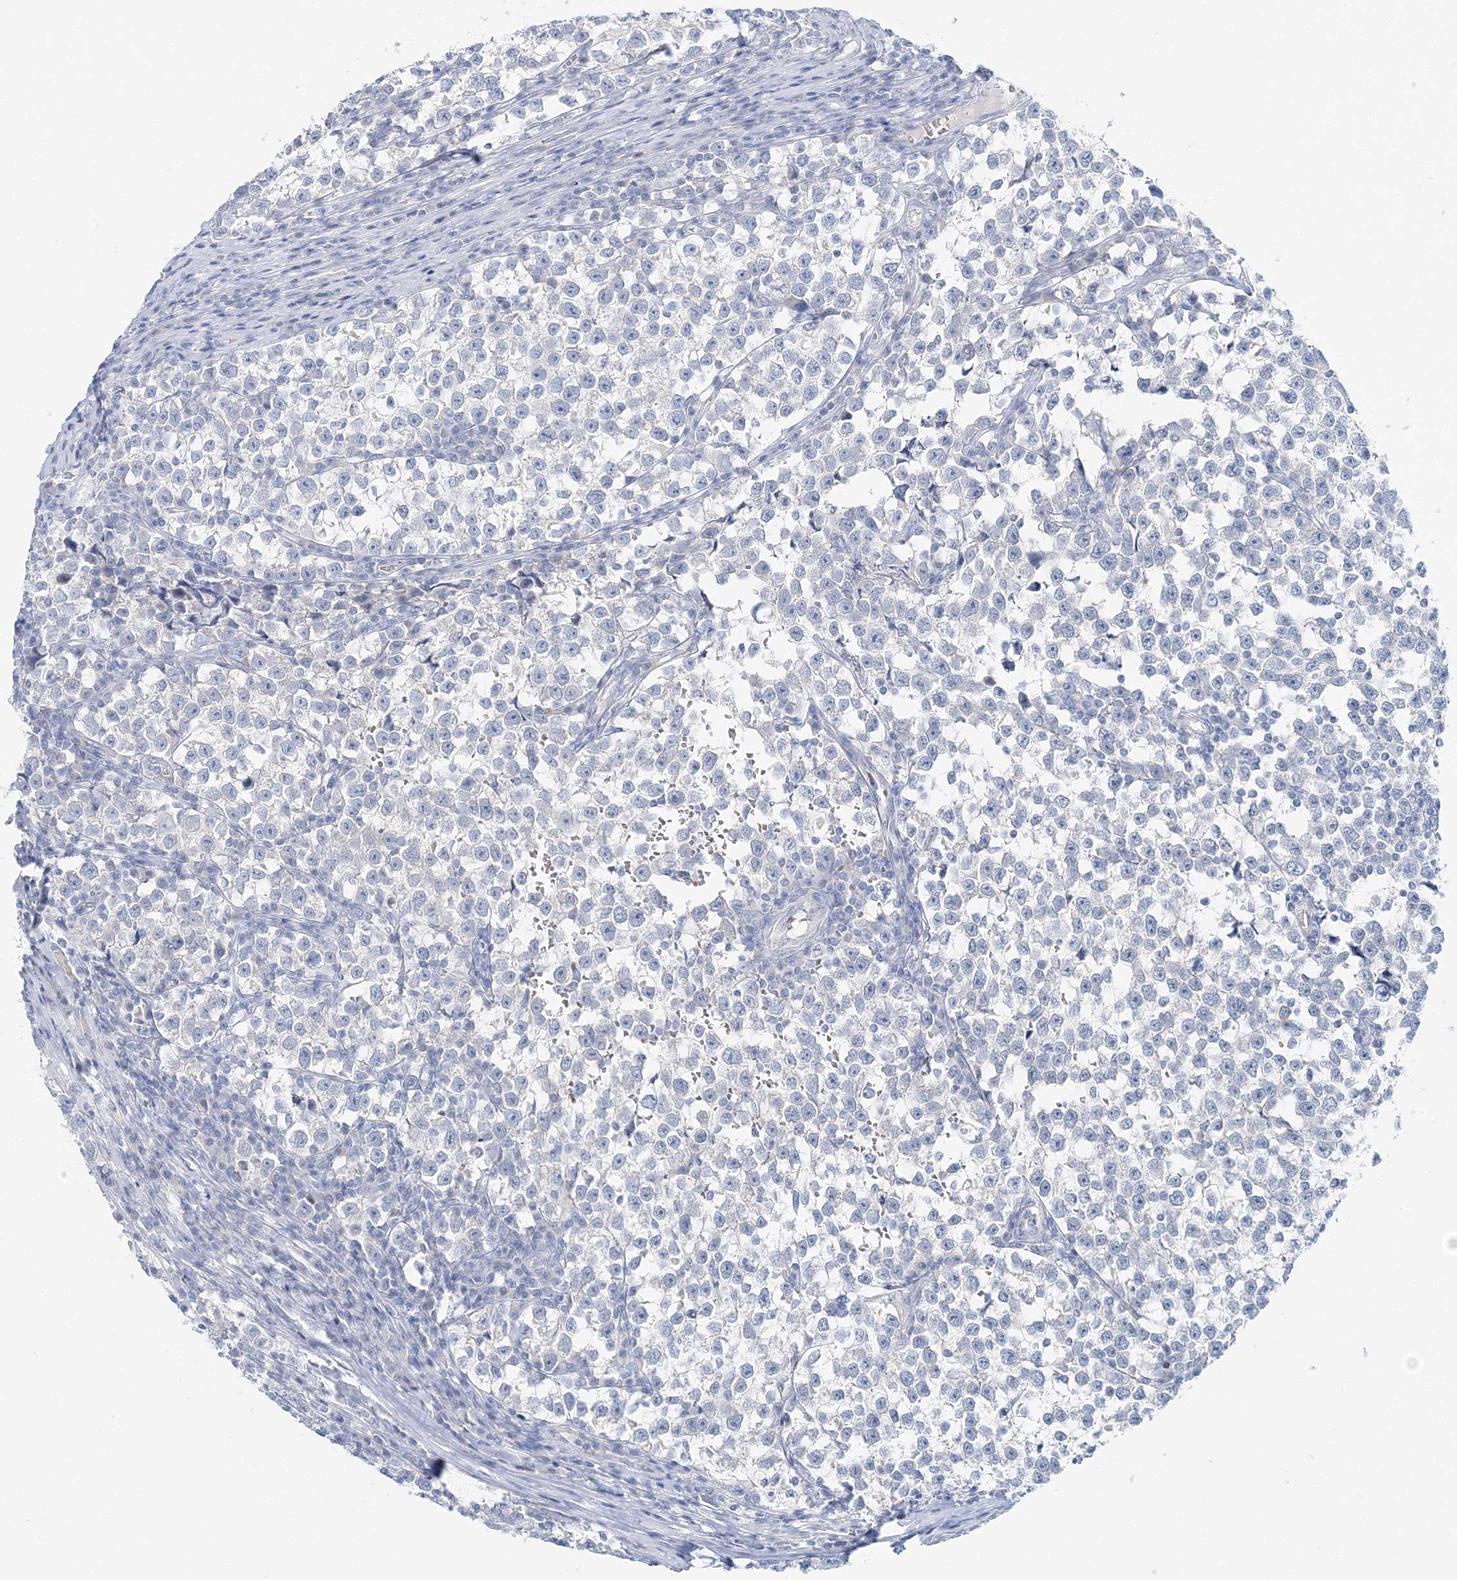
{"staining": {"intensity": "negative", "quantity": "none", "location": "none"}, "tissue": "testis cancer", "cell_type": "Tumor cells", "image_type": "cancer", "snomed": [{"axis": "morphology", "description": "Normal tissue, NOS"}, {"axis": "morphology", "description": "Seminoma, NOS"}, {"axis": "topography", "description": "Testis"}], "caption": "This histopathology image is of testis cancer stained with immunohistochemistry to label a protein in brown with the nuclei are counter-stained blue. There is no expression in tumor cells.", "gene": "VILL", "patient": {"sex": "male", "age": 43}}